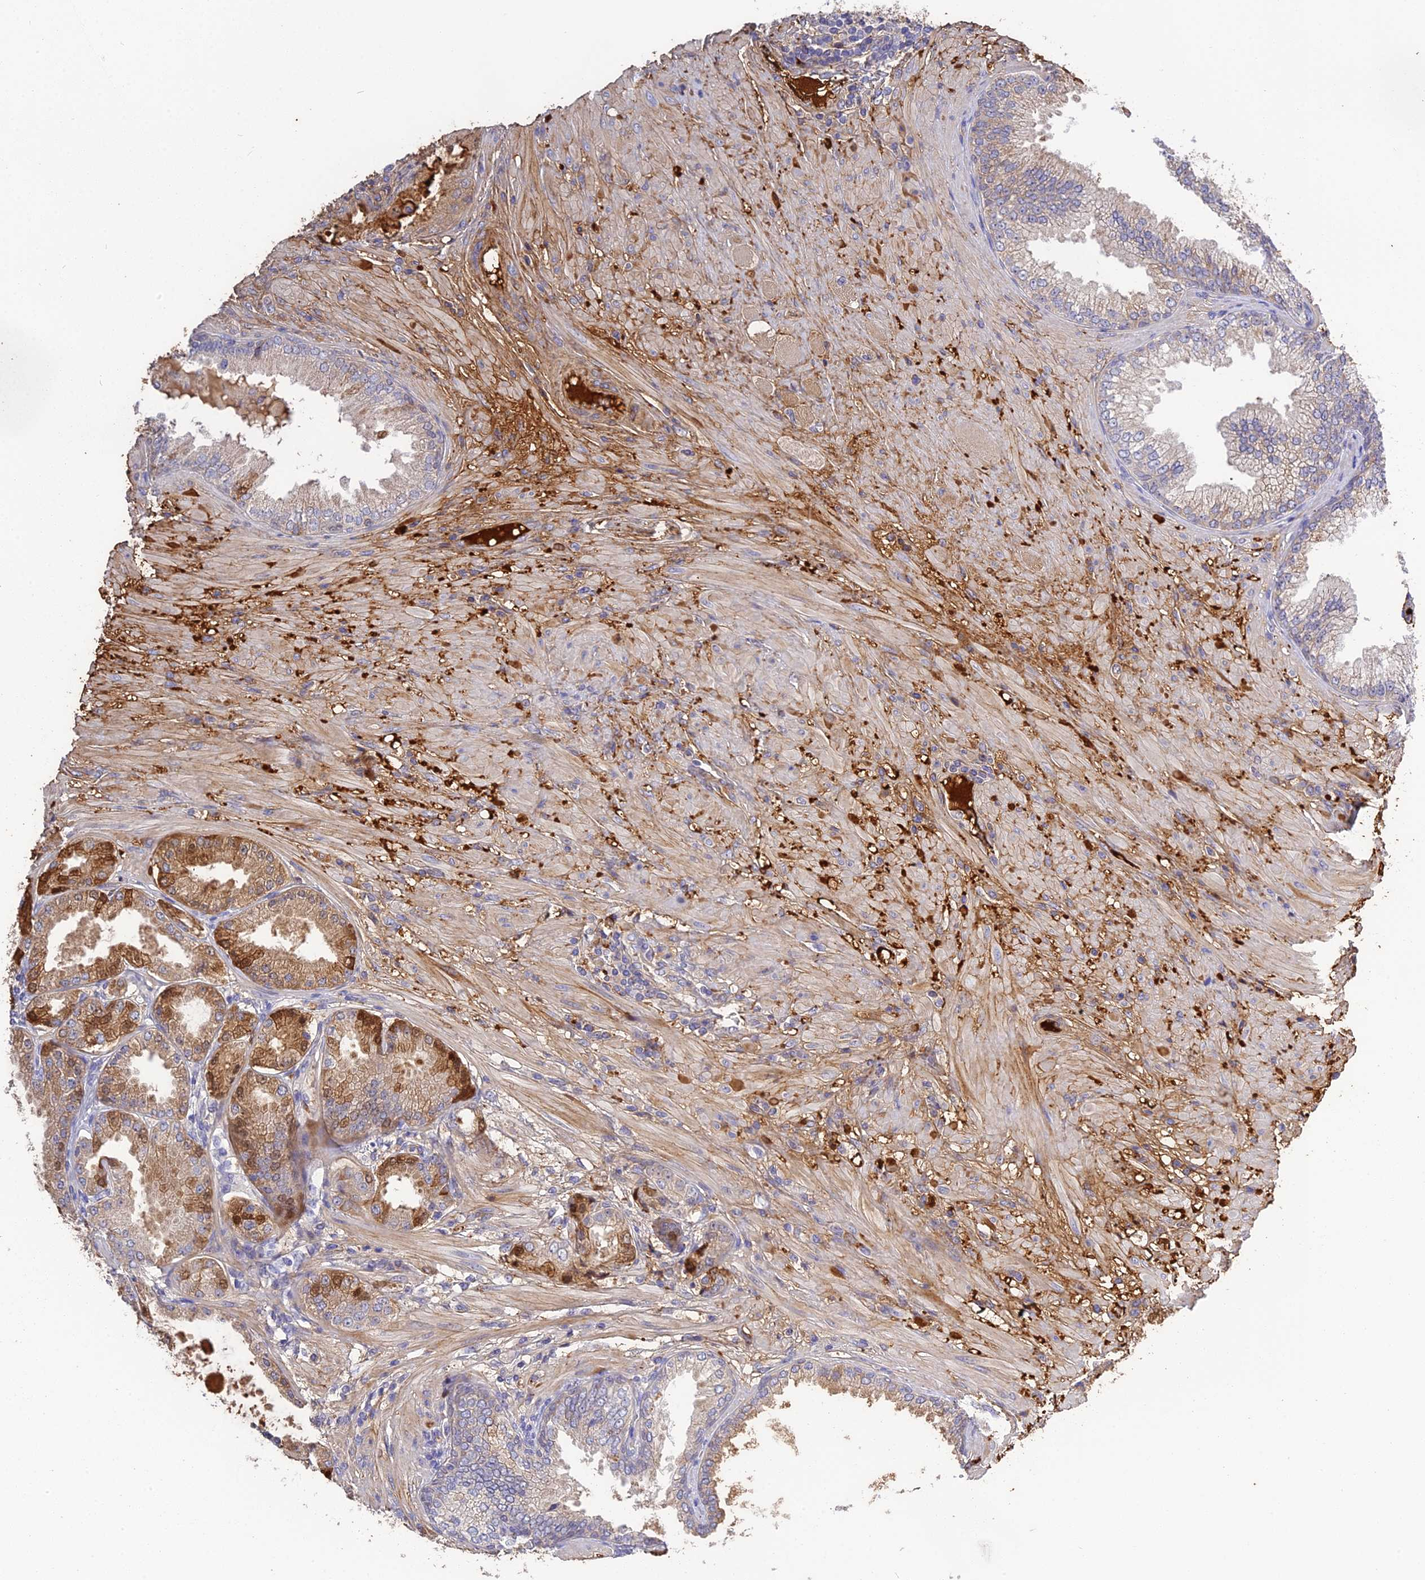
{"staining": {"intensity": "moderate", "quantity": "25%-75%", "location": "cytoplasmic/membranous"}, "tissue": "prostate cancer", "cell_type": "Tumor cells", "image_type": "cancer", "snomed": [{"axis": "morphology", "description": "Adenocarcinoma, High grade"}, {"axis": "topography", "description": "Prostate"}], "caption": "Tumor cells exhibit moderate cytoplasmic/membranous staining in about 25%-75% of cells in prostate cancer.", "gene": "PZP", "patient": {"sex": "male", "age": 71}}